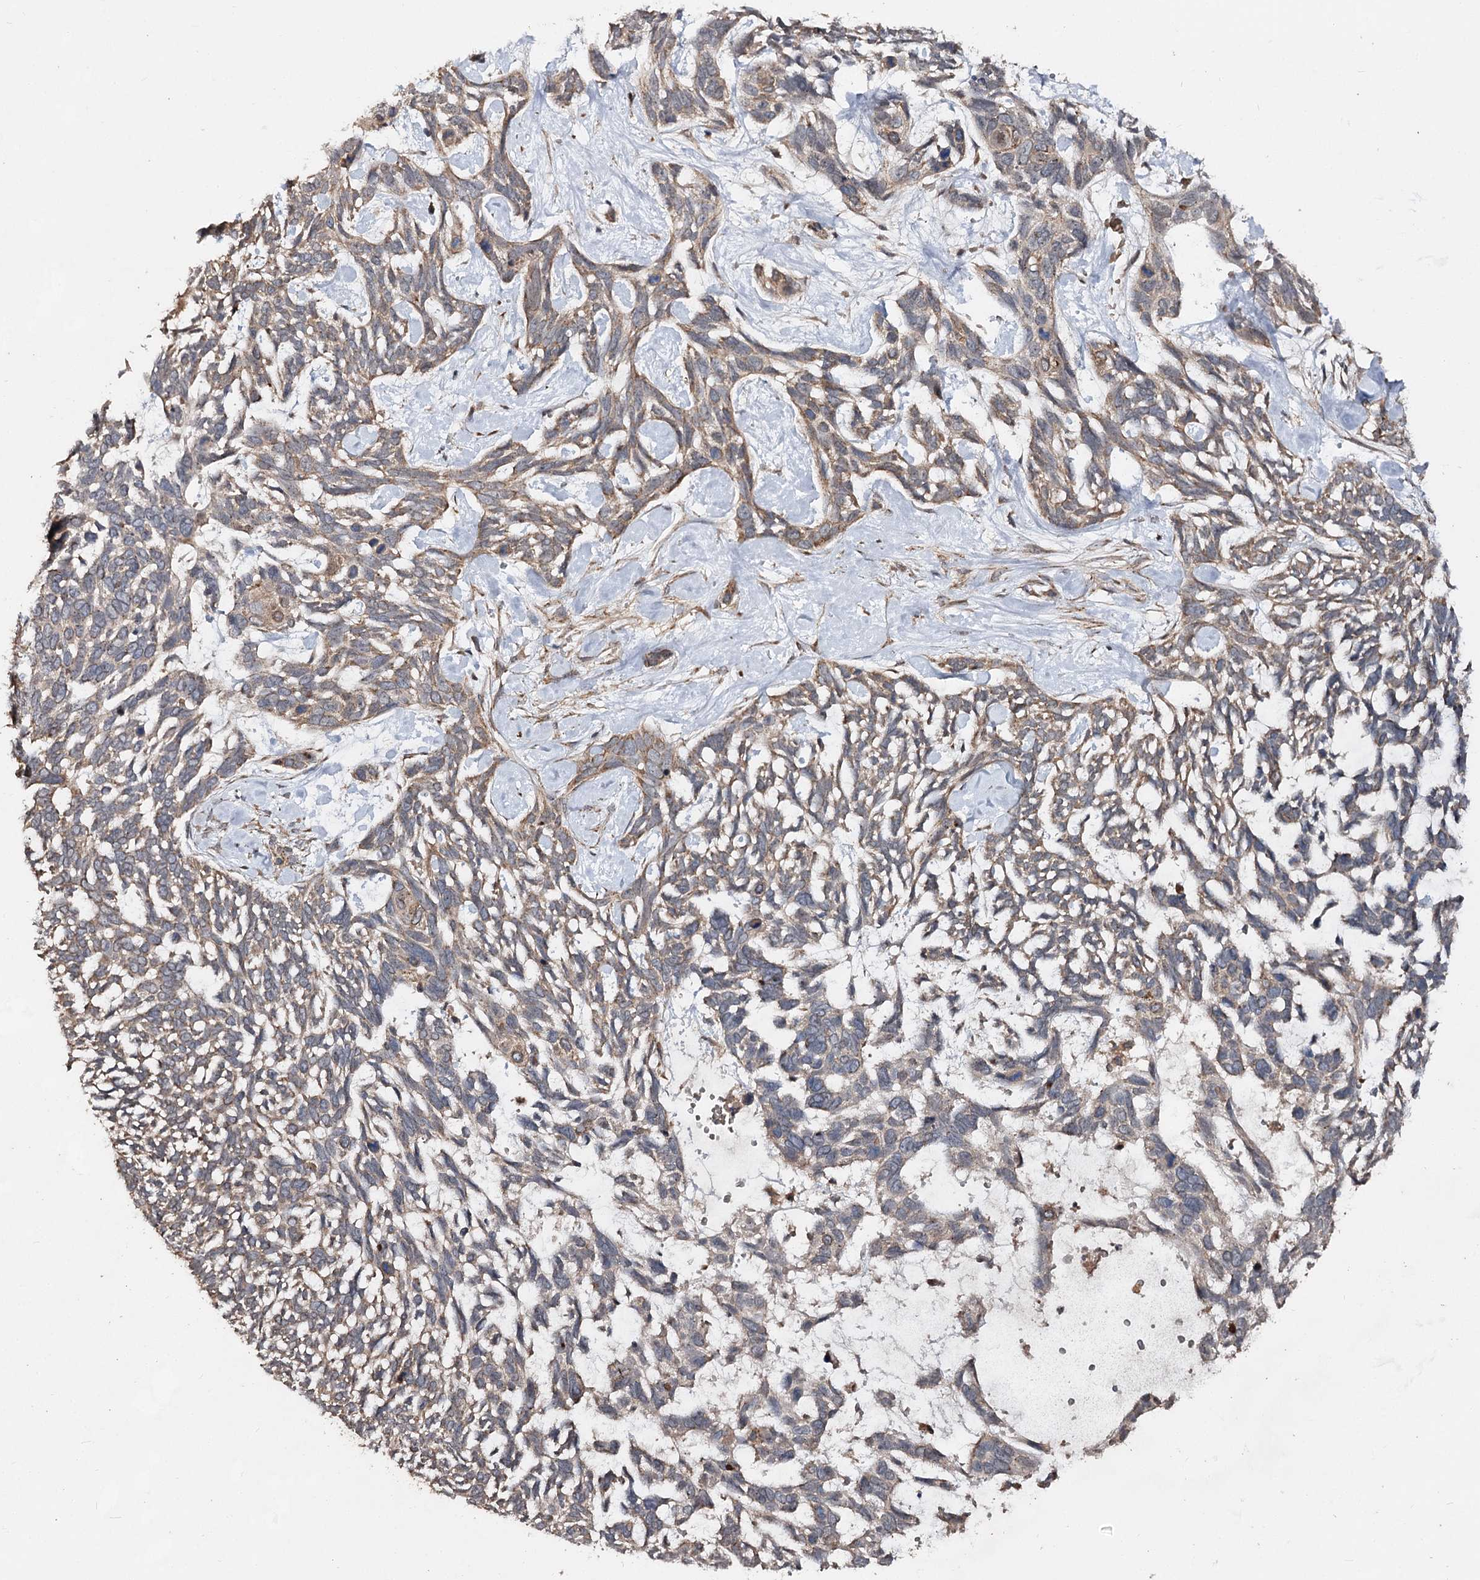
{"staining": {"intensity": "weak", "quantity": ">75%", "location": "cytoplasmic/membranous"}, "tissue": "skin cancer", "cell_type": "Tumor cells", "image_type": "cancer", "snomed": [{"axis": "morphology", "description": "Basal cell carcinoma"}, {"axis": "topography", "description": "Skin"}], "caption": "Weak cytoplasmic/membranous positivity for a protein is appreciated in approximately >75% of tumor cells of basal cell carcinoma (skin) using IHC.", "gene": "MINDY3", "patient": {"sex": "male", "age": 88}}